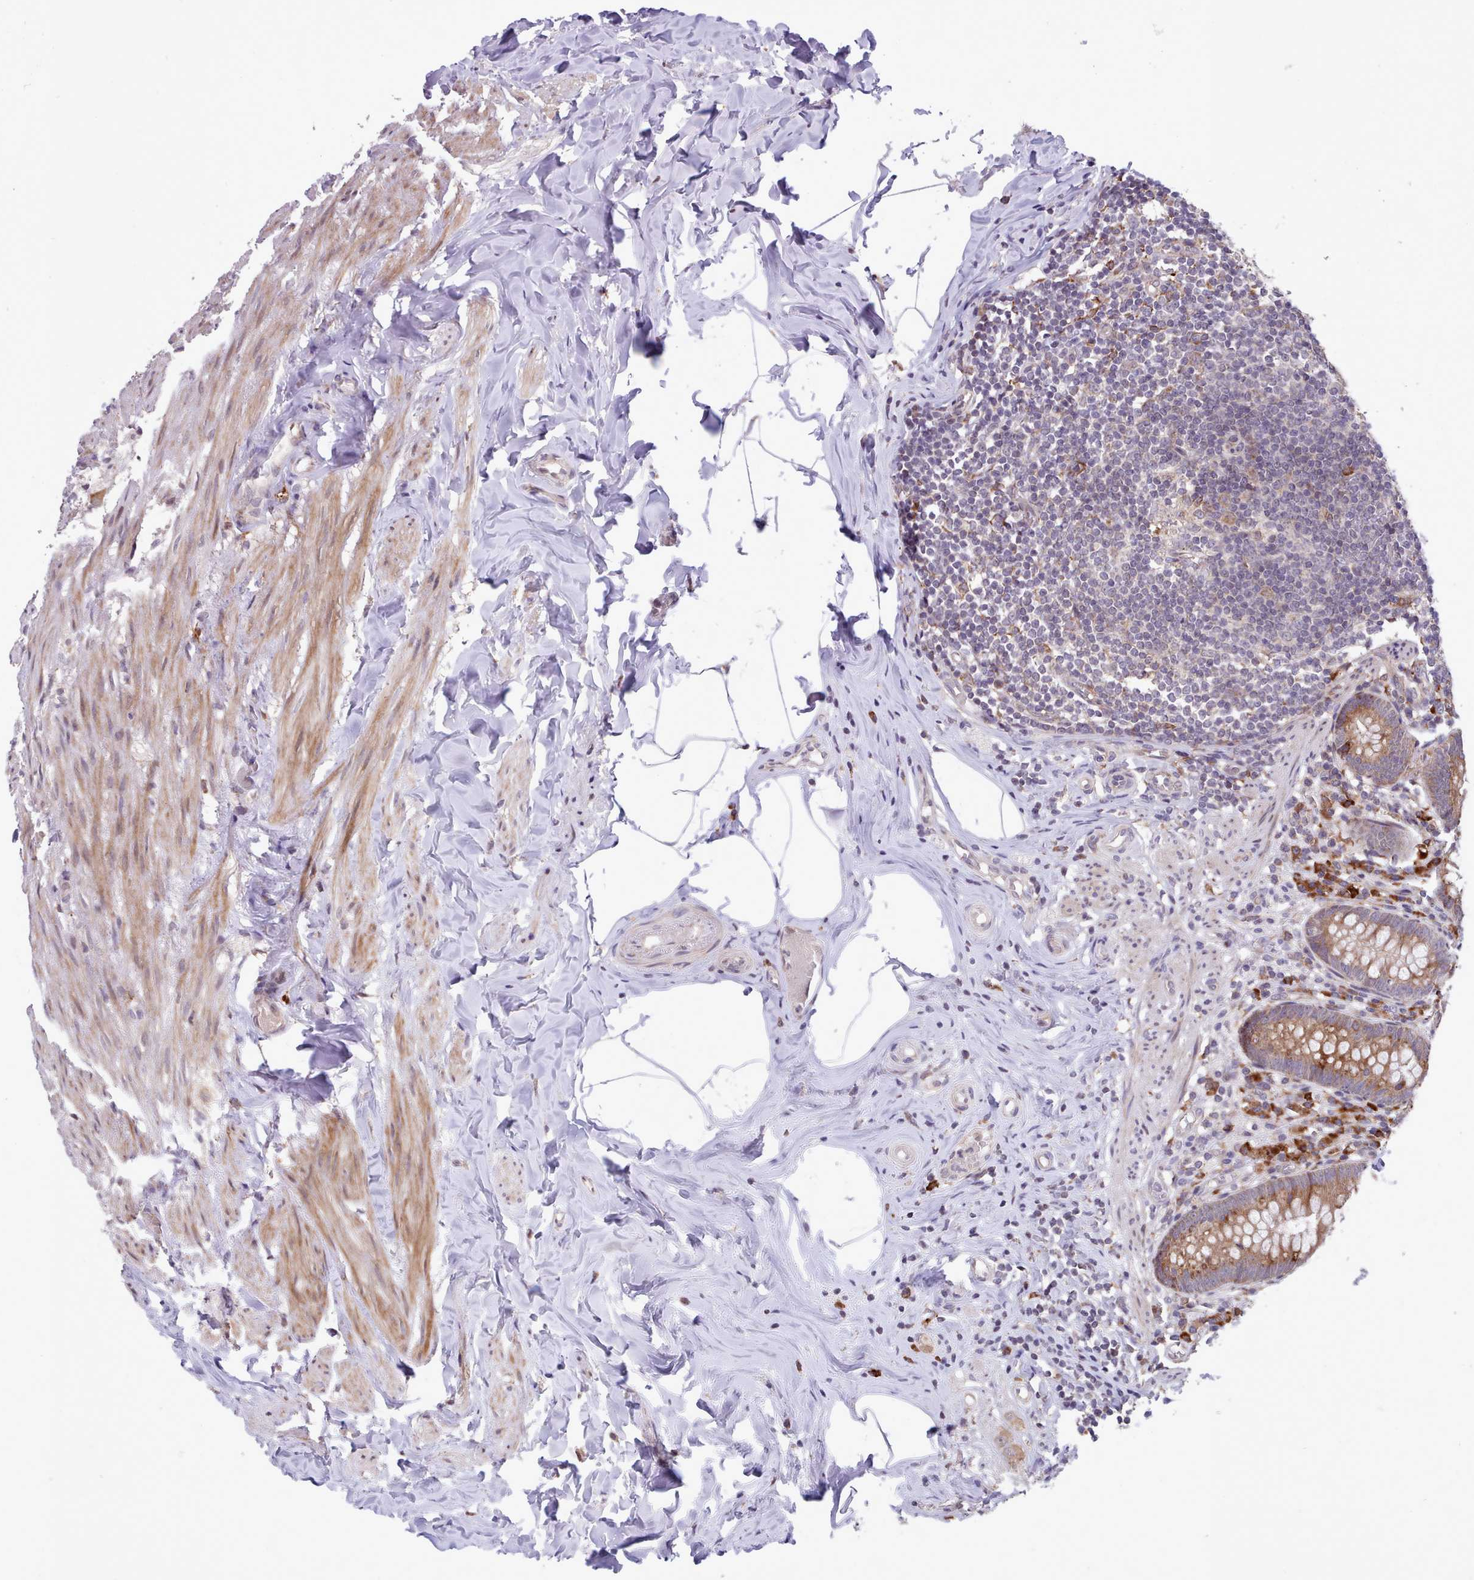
{"staining": {"intensity": "moderate", "quantity": ">75%", "location": "cytoplasmic/membranous"}, "tissue": "appendix", "cell_type": "Glandular cells", "image_type": "normal", "snomed": [{"axis": "morphology", "description": "Normal tissue, NOS"}, {"axis": "topography", "description": "Appendix"}], "caption": "Moderate cytoplasmic/membranous staining is present in about >75% of glandular cells in unremarkable appendix. The staining was performed using DAB (3,3'-diaminobenzidine) to visualize the protein expression in brown, while the nuclei were stained in blue with hematoxylin (Magnification: 20x).", "gene": "TTLL3", "patient": {"sex": "male", "age": 55}}